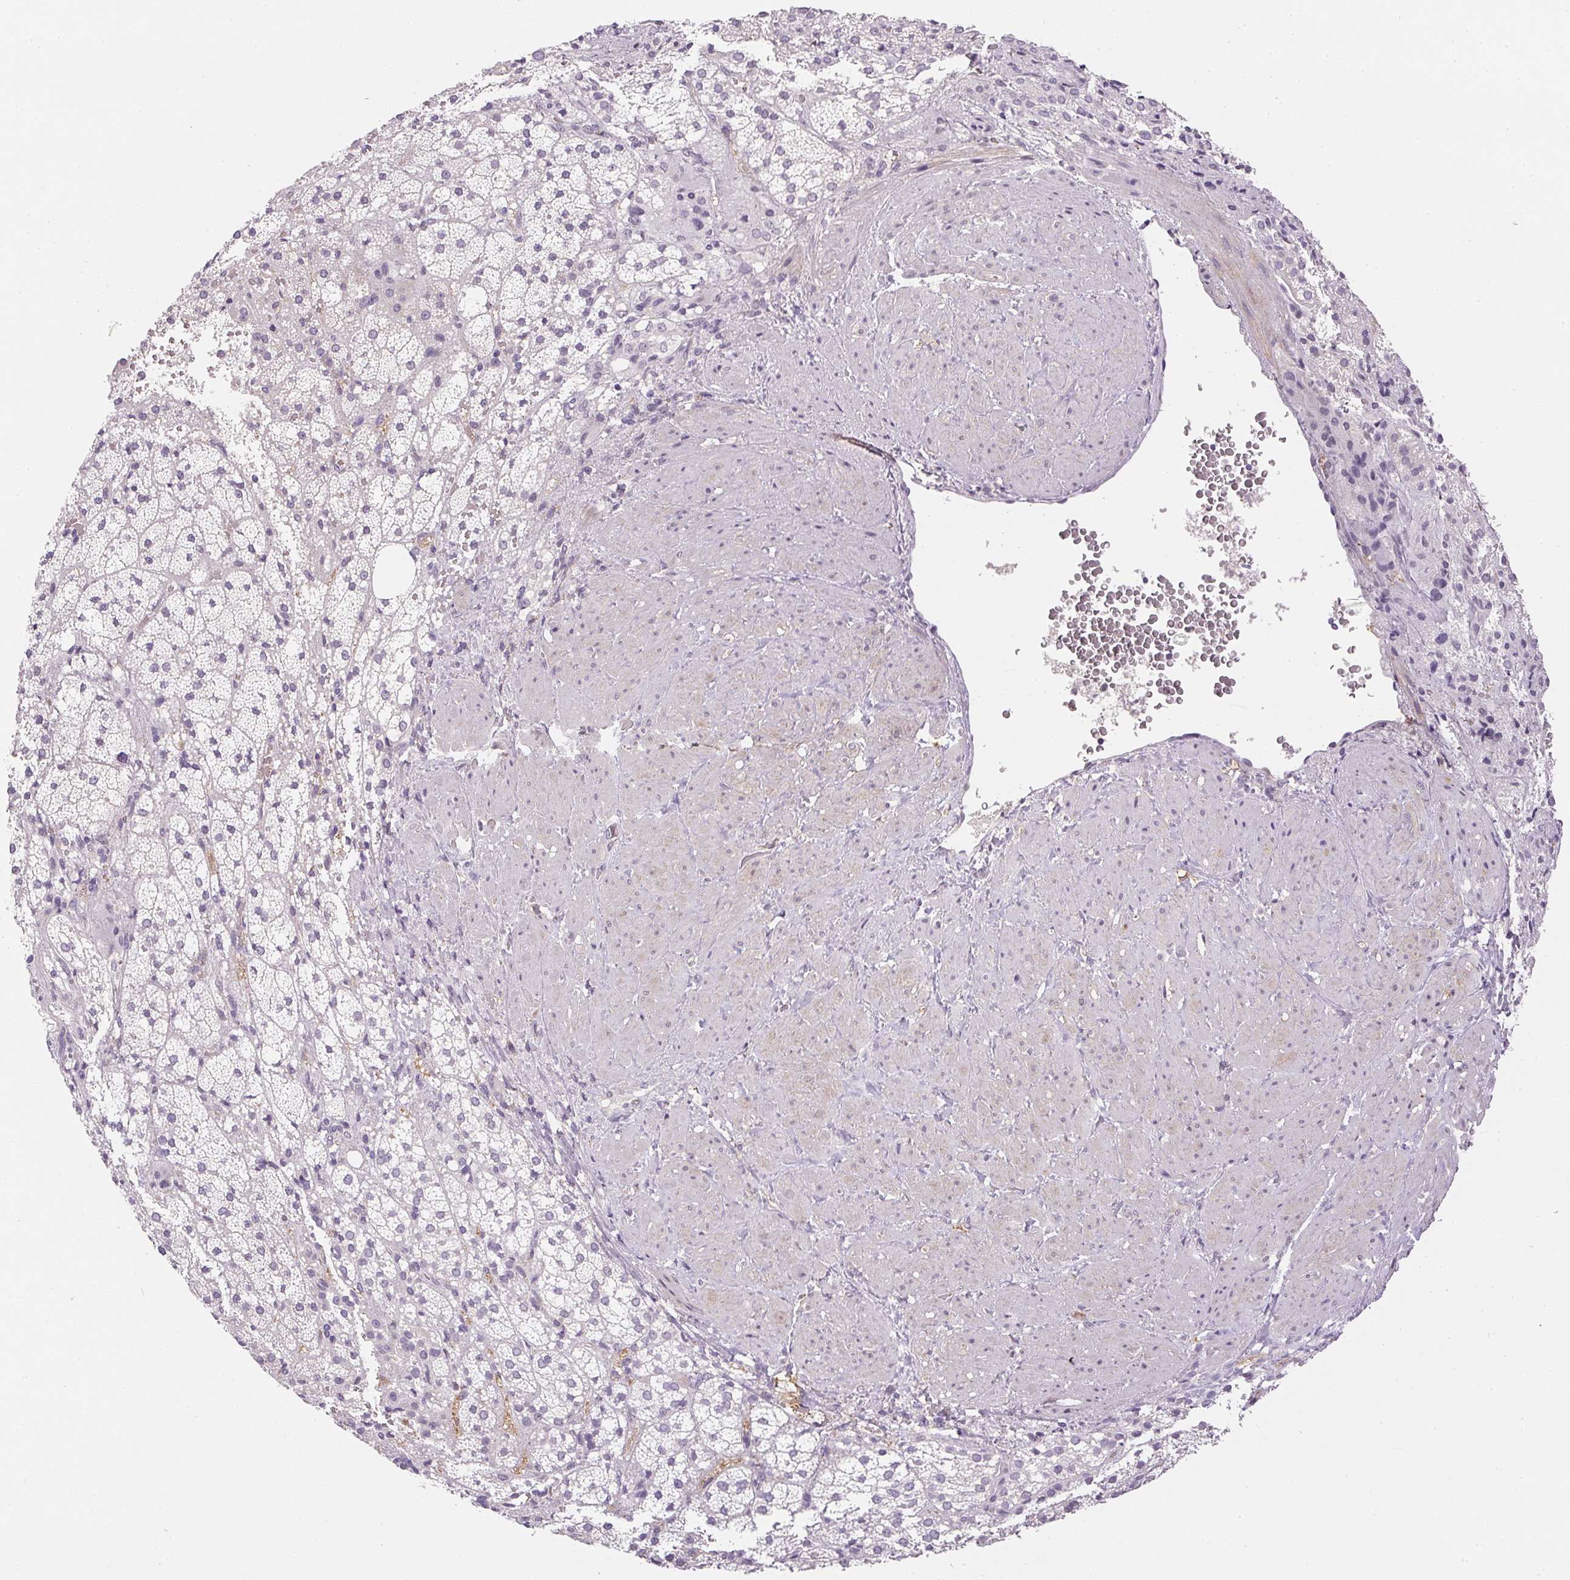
{"staining": {"intensity": "negative", "quantity": "none", "location": "none"}, "tissue": "adrenal gland", "cell_type": "Glandular cells", "image_type": "normal", "snomed": [{"axis": "morphology", "description": "Normal tissue, NOS"}, {"axis": "topography", "description": "Adrenal gland"}], "caption": "This is a image of IHC staining of benign adrenal gland, which shows no expression in glandular cells.", "gene": "PRL", "patient": {"sex": "male", "age": 53}}